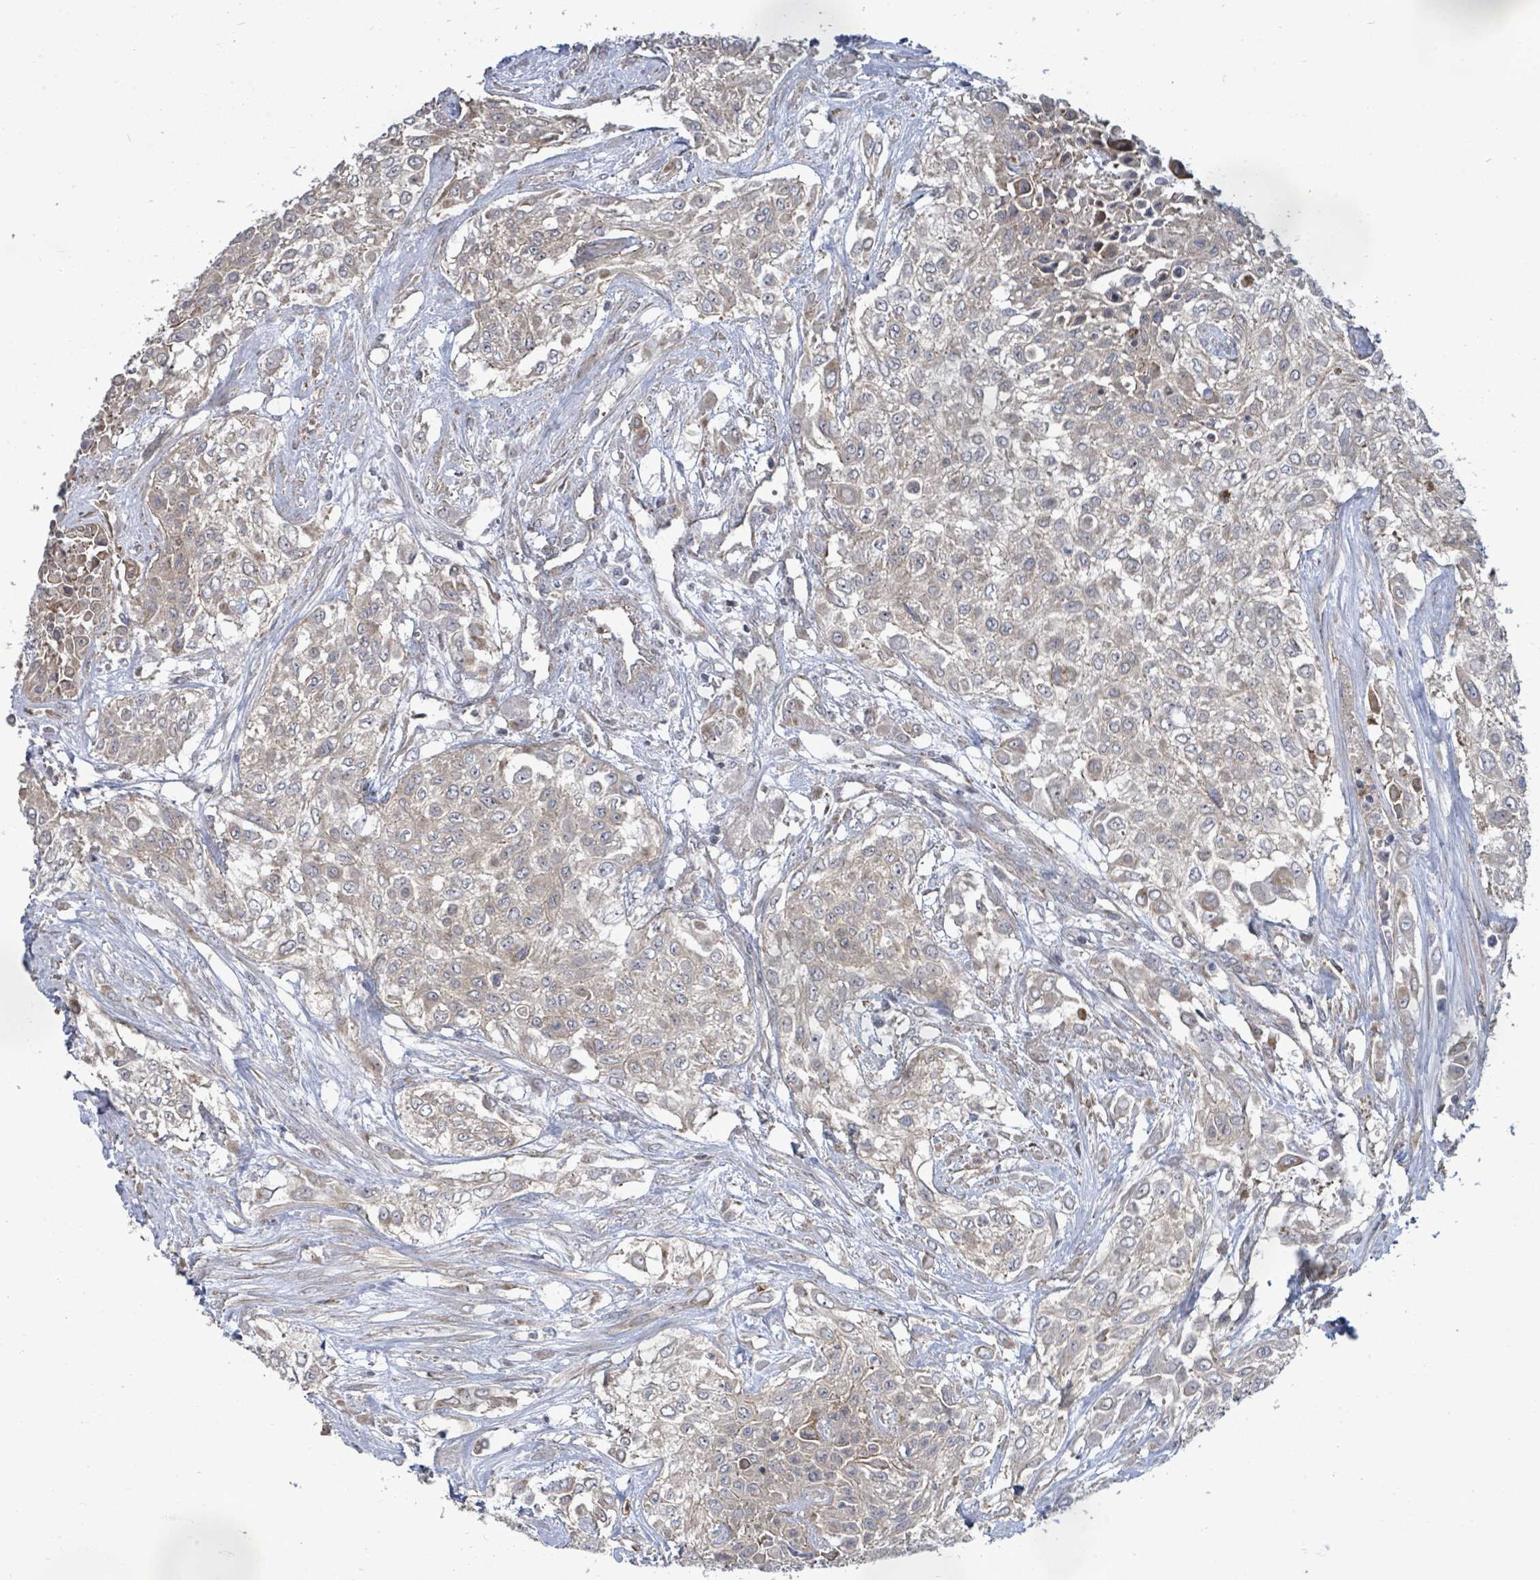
{"staining": {"intensity": "weak", "quantity": "<25%", "location": "cytoplasmic/membranous"}, "tissue": "urothelial cancer", "cell_type": "Tumor cells", "image_type": "cancer", "snomed": [{"axis": "morphology", "description": "Urothelial carcinoma, High grade"}, {"axis": "topography", "description": "Urinary bladder"}], "caption": "An IHC photomicrograph of urothelial cancer is shown. There is no staining in tumor cells of urothelial cancer. The staining is performed using DAB (3,3'-diaminobenzidine) brown chromogen with nuclei counter-stained in using hematoxylin.", "gene": "KBTBD11", "patient": {"sex": "male", "age": 67}}